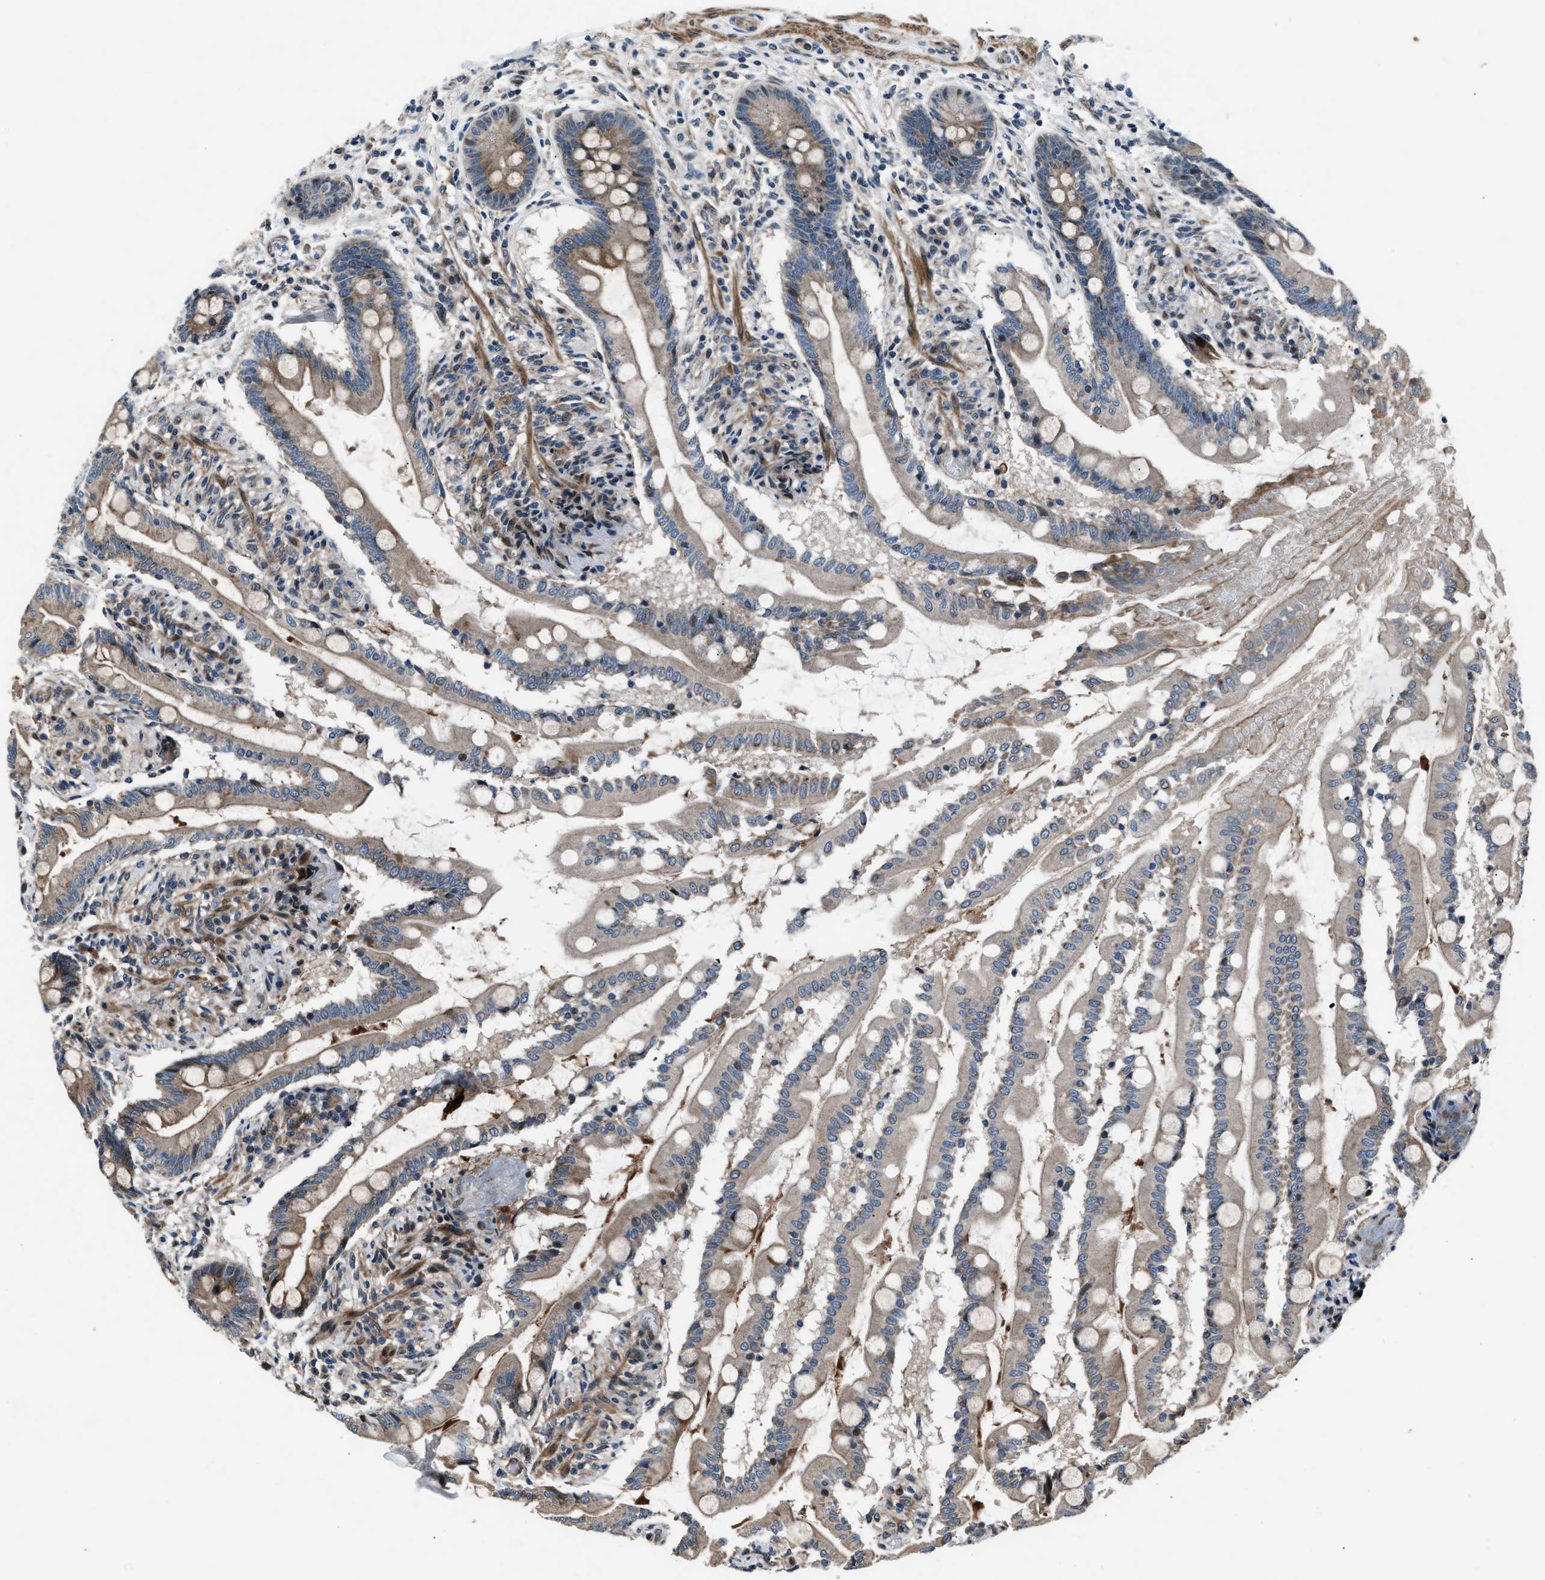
{"staining": {"intensity": "strong", "quantity": ">75%", "location": "cytoplasmic/membranous"}, "tissue": "small intestine", "cell_type": "Glandular cells", "image_type": "normal", "snomed": [{"axis": "morphology", "description": "Normal tissue, NOS"}, {"axis": "topography", "description": "Small intestine"}], "caption": "This image shows immunohistochemistry staining of normal small intestine, with high strong cytoplasmic/membranous positivity in approximately >75% of glandular cells.", "gene": "DYNC2I1", "patient": {"sex": "female", "age": 56}}